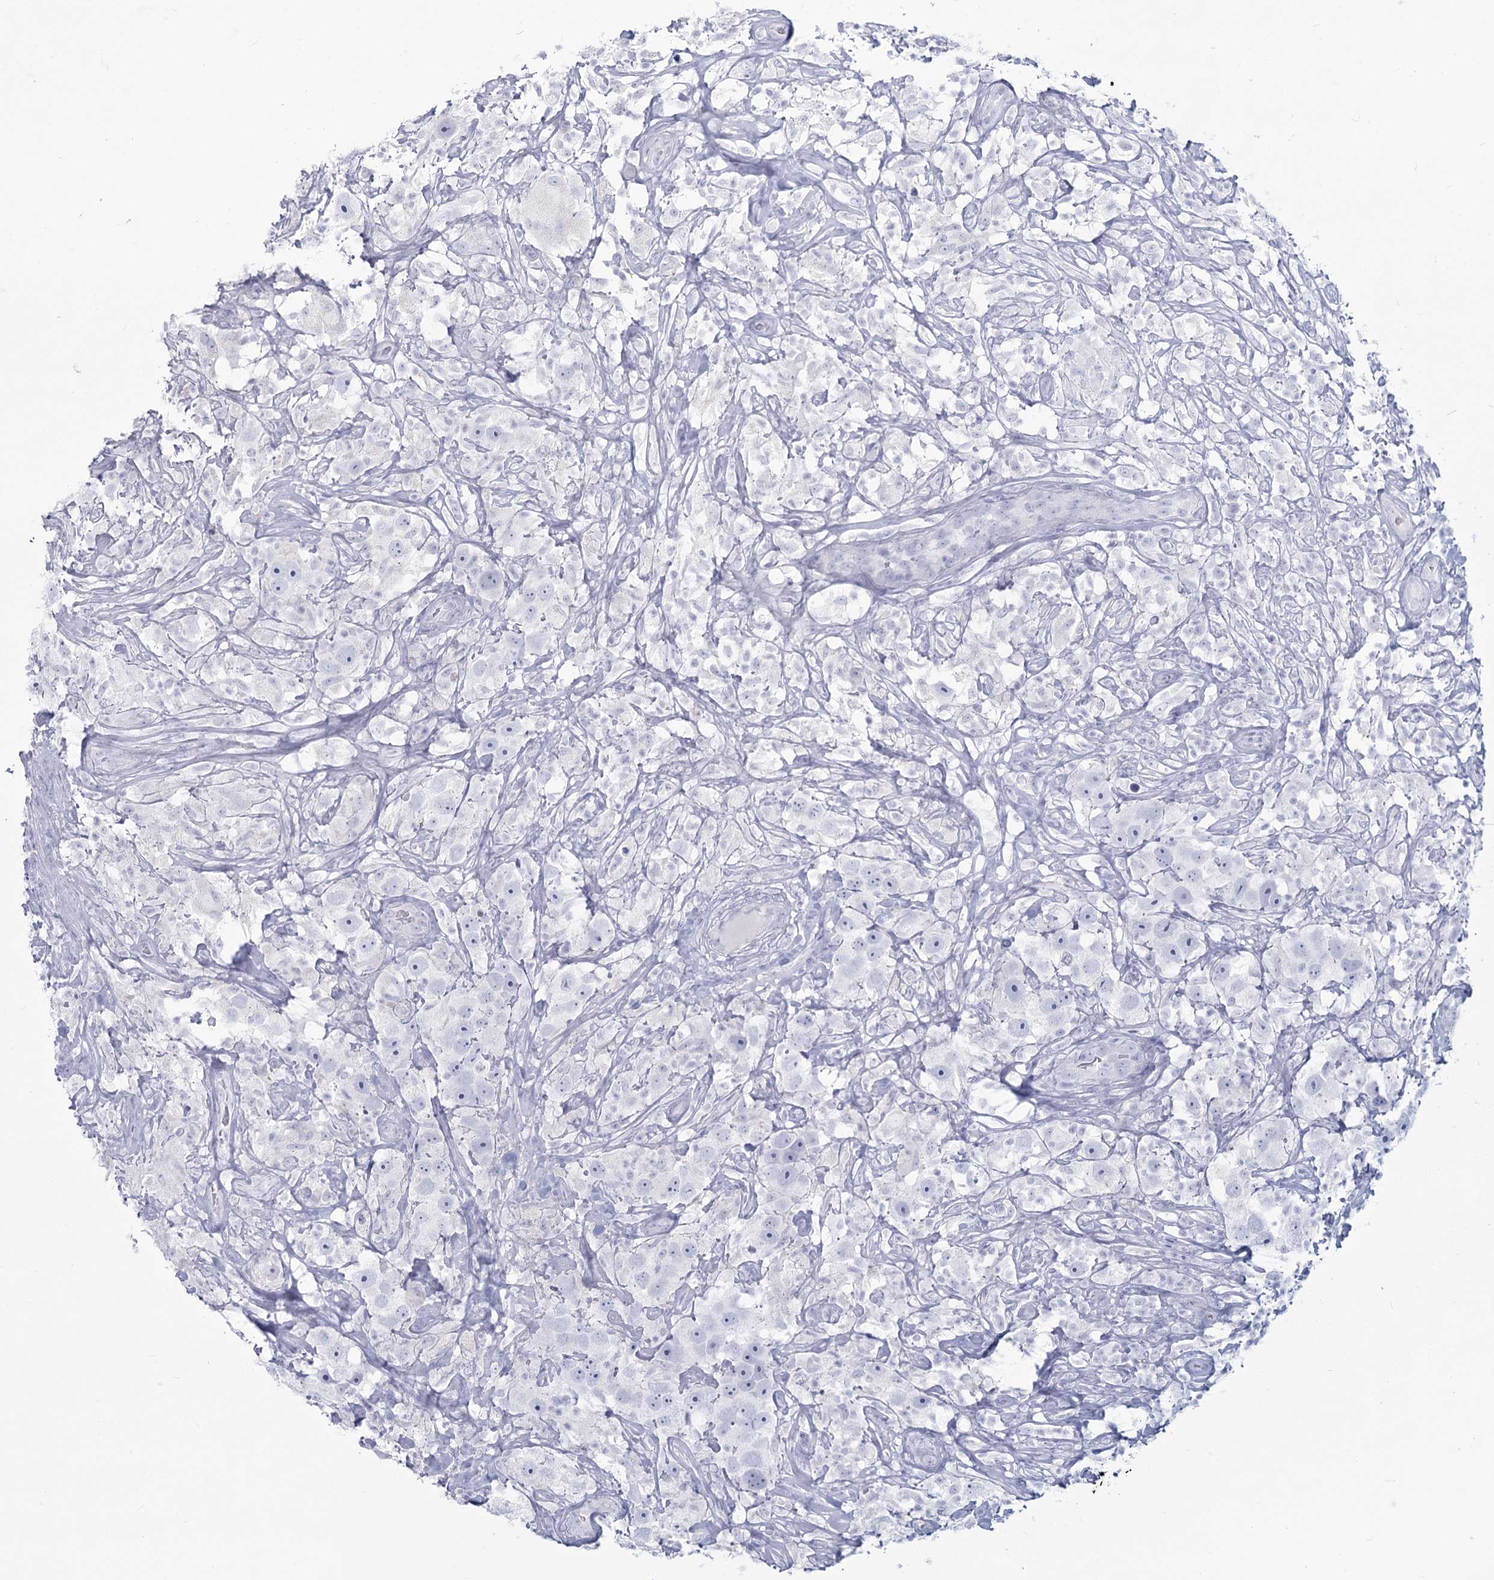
{"staining": {"intensity": "negative", "quantity": "none", "location": "none"}, "tissue": "testis cancer", "cell_type": "Tumor cells", "image_type": "cancer", "snomed": [{"axis": "morphology", "description": "Seminoma, NOS"}, {"axis": "topography", "description": "Testis"}], "caption": "Tumor cells are negative for protein expression in human testis cancer.", "gene": "SLC6A19", "patient": {"sex": "male", "age": 49}}